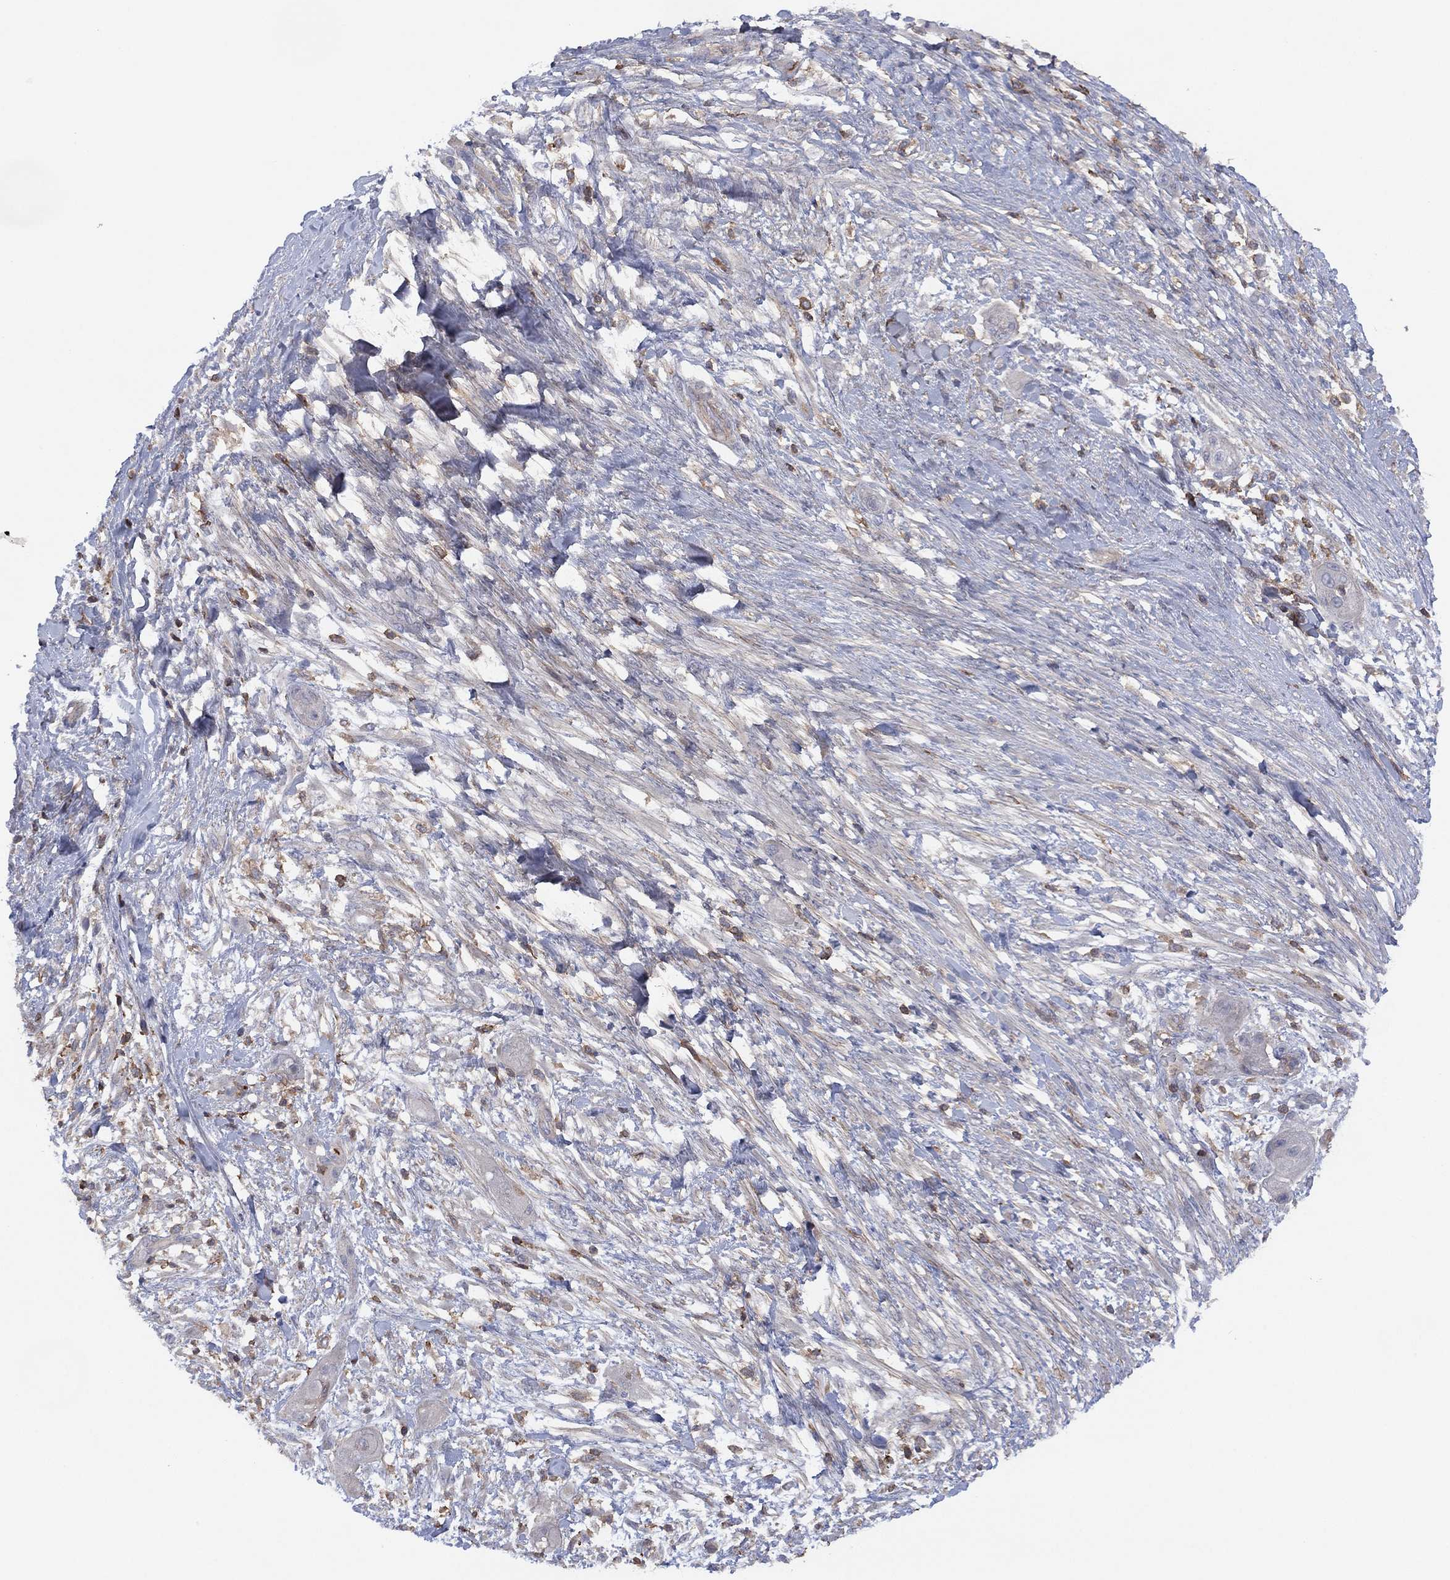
{"staining": {"intensity": "negative", "quantity": "none", "location": "none"}, "tissue": "skin cancer", "cell_type": "Tumor cells", "image_type": "cancer", "snomed": [{"axis": "morphology", "description": "Squamous cell carcinoma, NOS"}, {"axis": "topography", "description": "Skin"}], "caption": "Human skin squamous cell carcinoma stained for a protein using immunohistochemistry shows no positivity in tumor cells.", "gene": "DOCK8", "patient": {"sex": "male", "age": 62}}